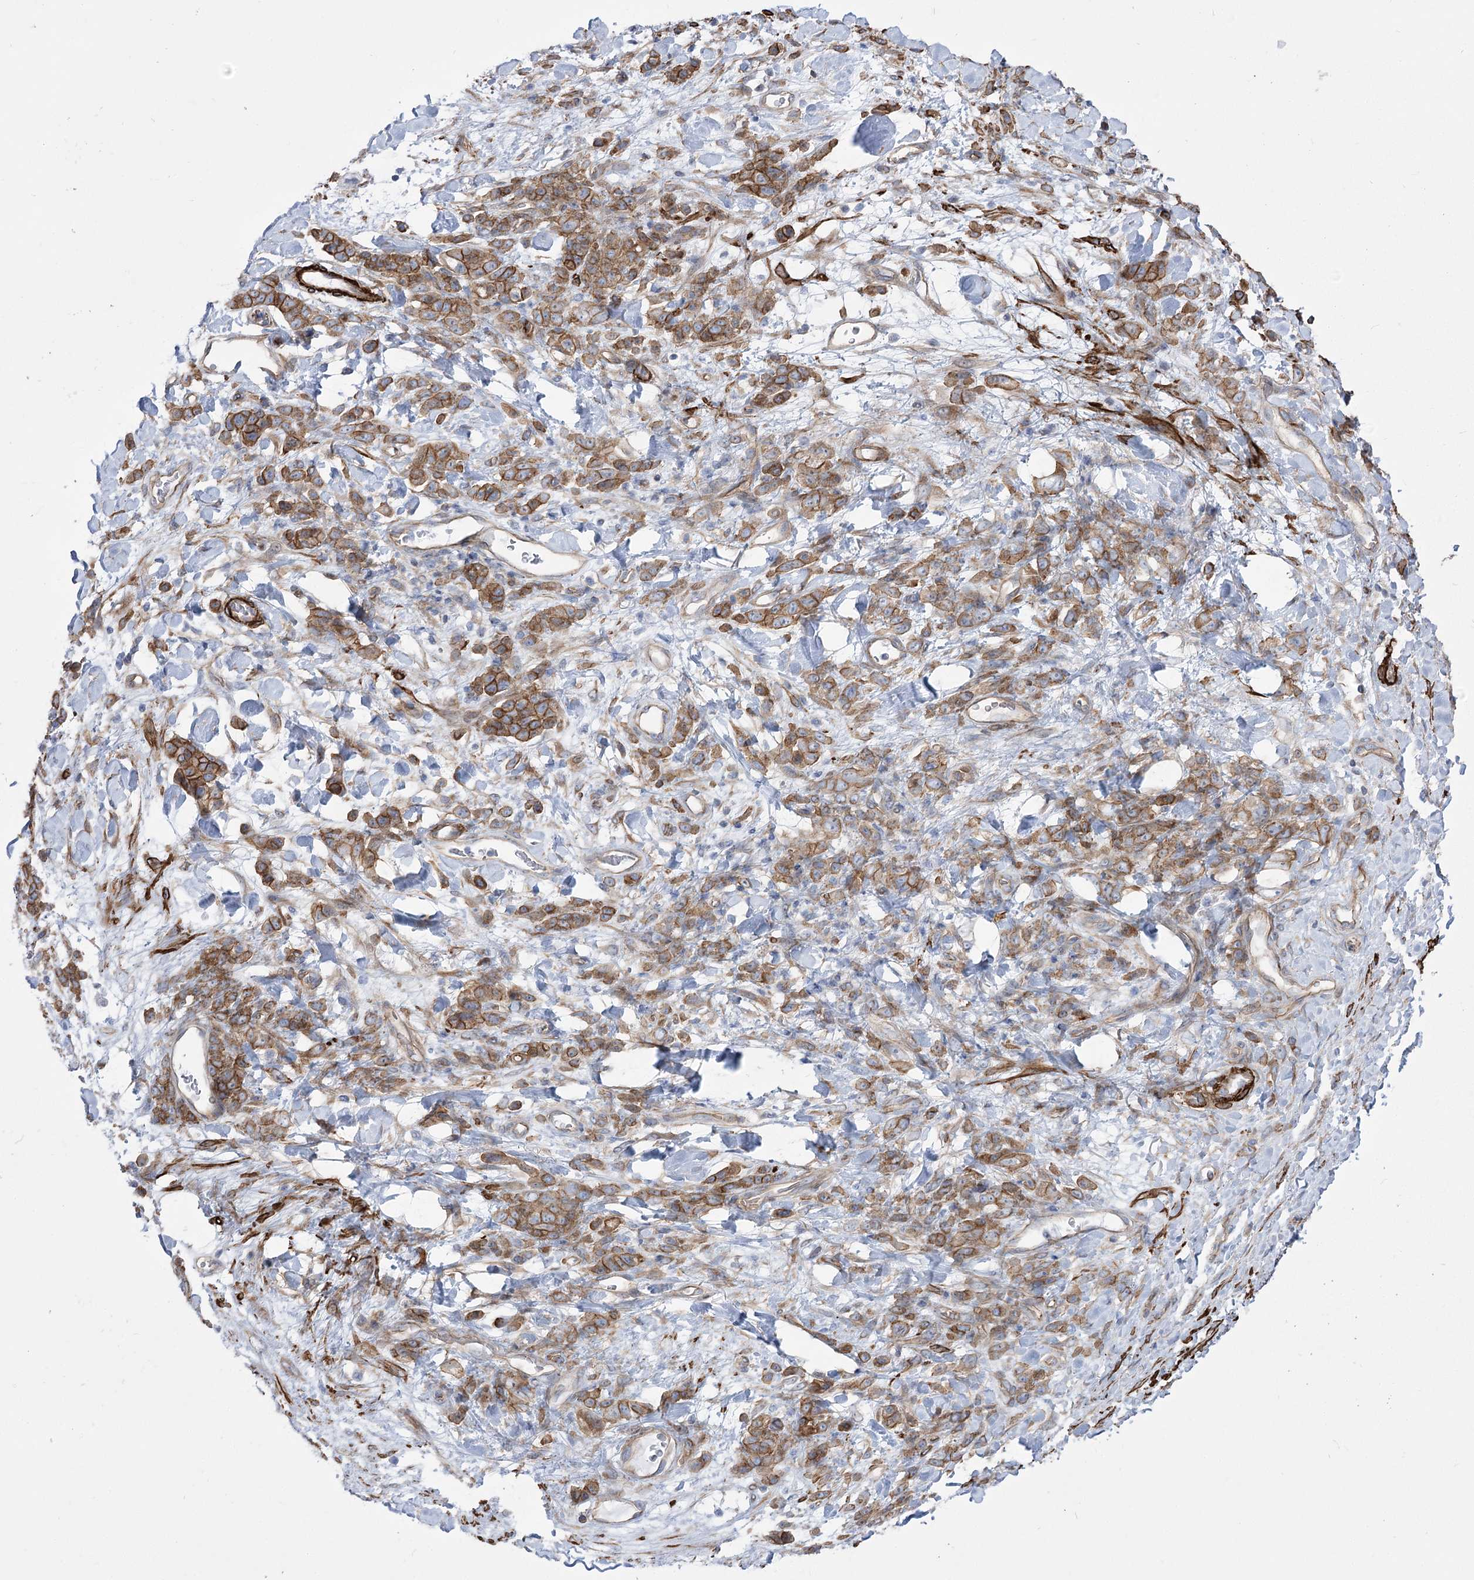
{"staining": {"intensity": "moderate", "quantity": ">75%", "location": "cytoplasmic/membranous"}, "tissue": "stomach cancer", "cell_type": "Tumor cells", "image_type": "cancer", "snomed": [{"axis": "morphology", "description": "Normal tissue, NOS"}, {"axis": "morphology", "description": "Adenocarcinoma, NOS"}, {"axis": "topography", "description": "Stomach"}], "caption": "Stomach adenocarcinoma stained for a protein (brown) exhibits moderate cytoplasmic/membranous positive staining in about >75% of tumor cells.", "gene": "PLEKHA5", "patient": {"sex": "male", "age": 82}}